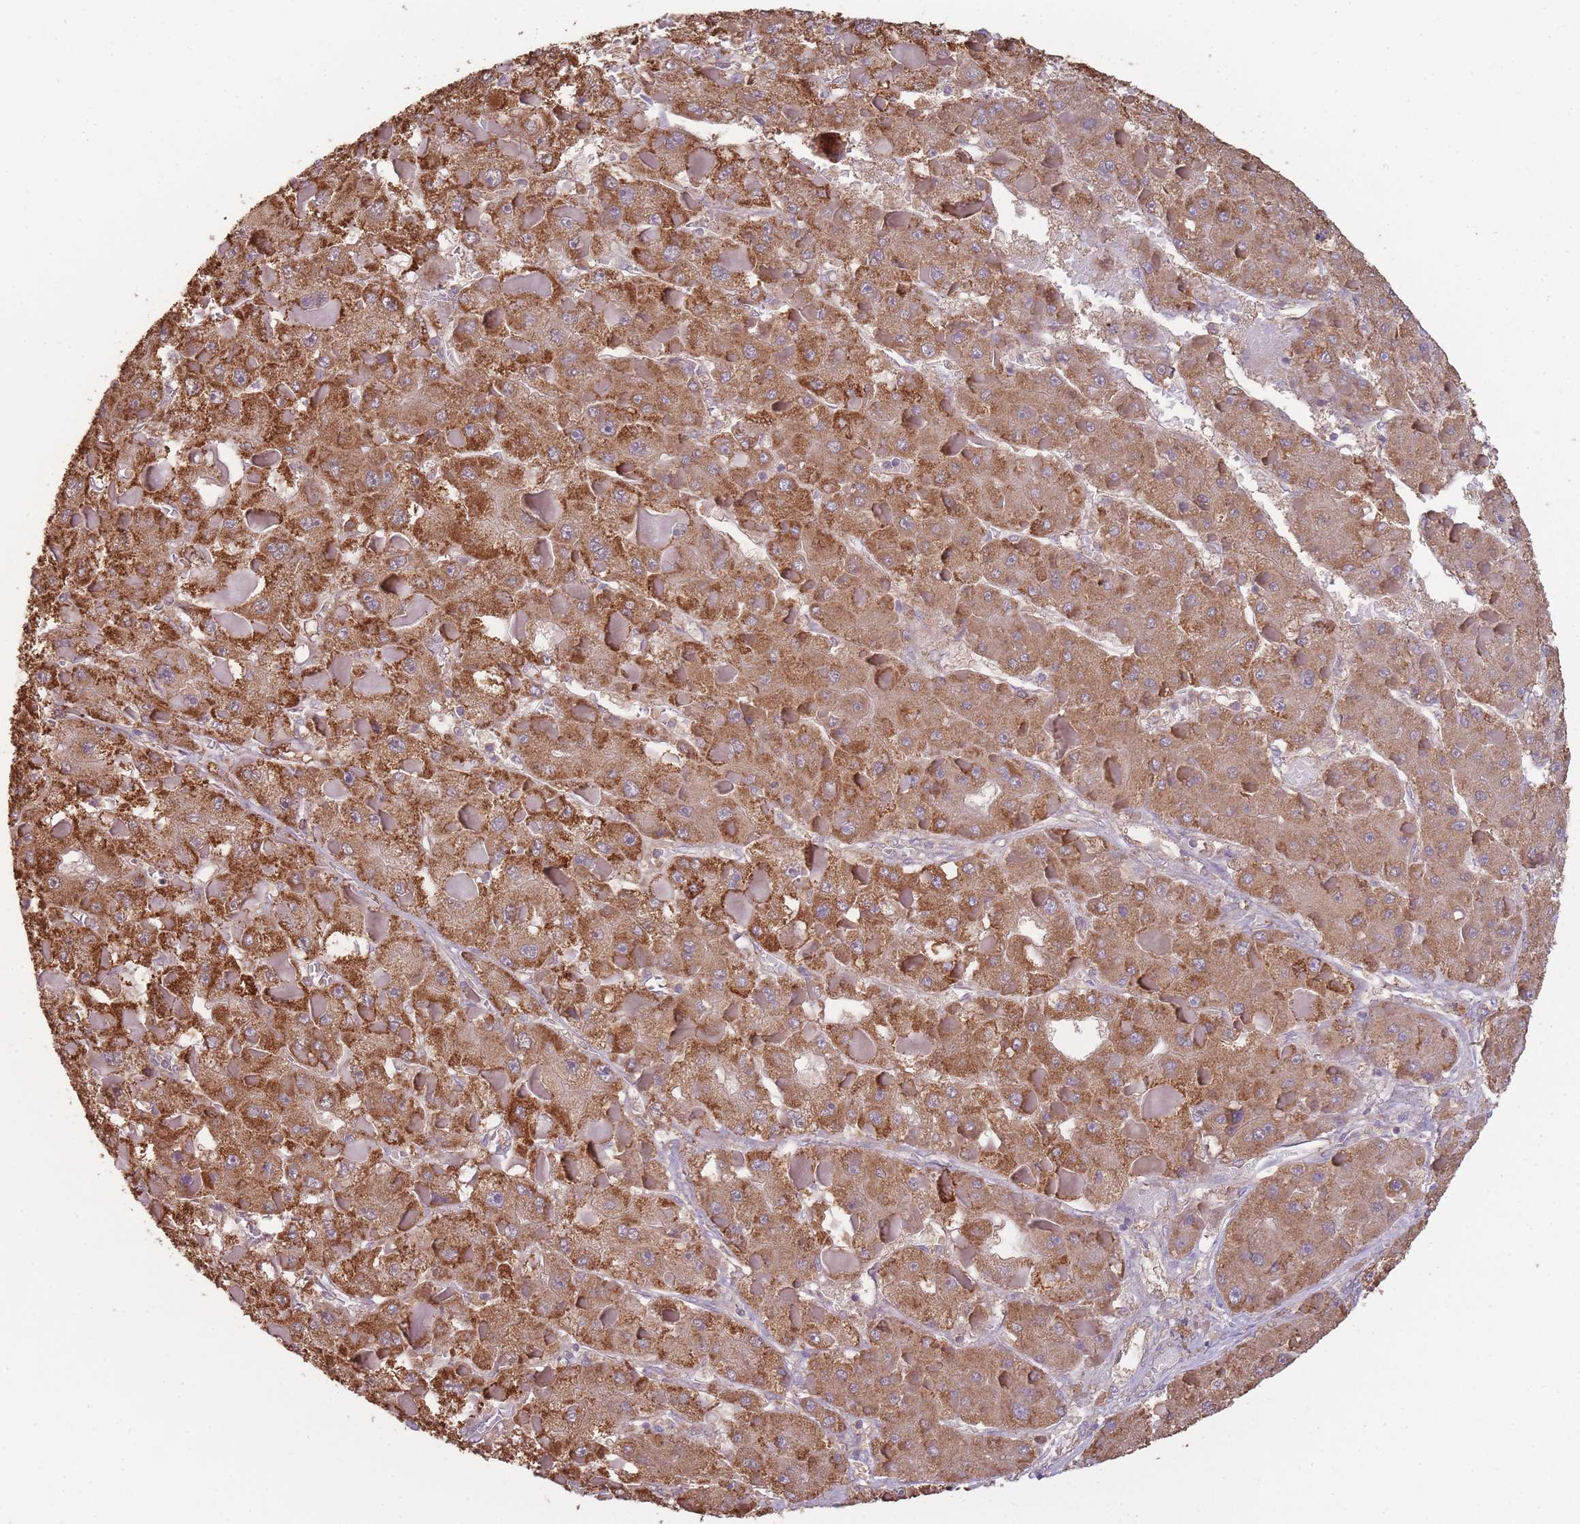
{"staining": {"intensity": "moderate", "quantity": ">75%", "location": "cytoplasmic/membranous"}, "tissue": "liver cancer", "cell_type": "Tumor cells", "image_type": "cancer", "snomed": [{"axis": "morphology", "description": "Carcinoma, Hepatocellular, NOS"}, {"axis": "topography", "description": "Liver"}], "caption": "A photomicrograph of liver cancer (hepatocellular carcinoma) stained for a protein displays moderate cytoplasmic/membranous brown staining in tumor cells.", "gene": "SANBR", "patient": {"sex": "female", "age": 73}}